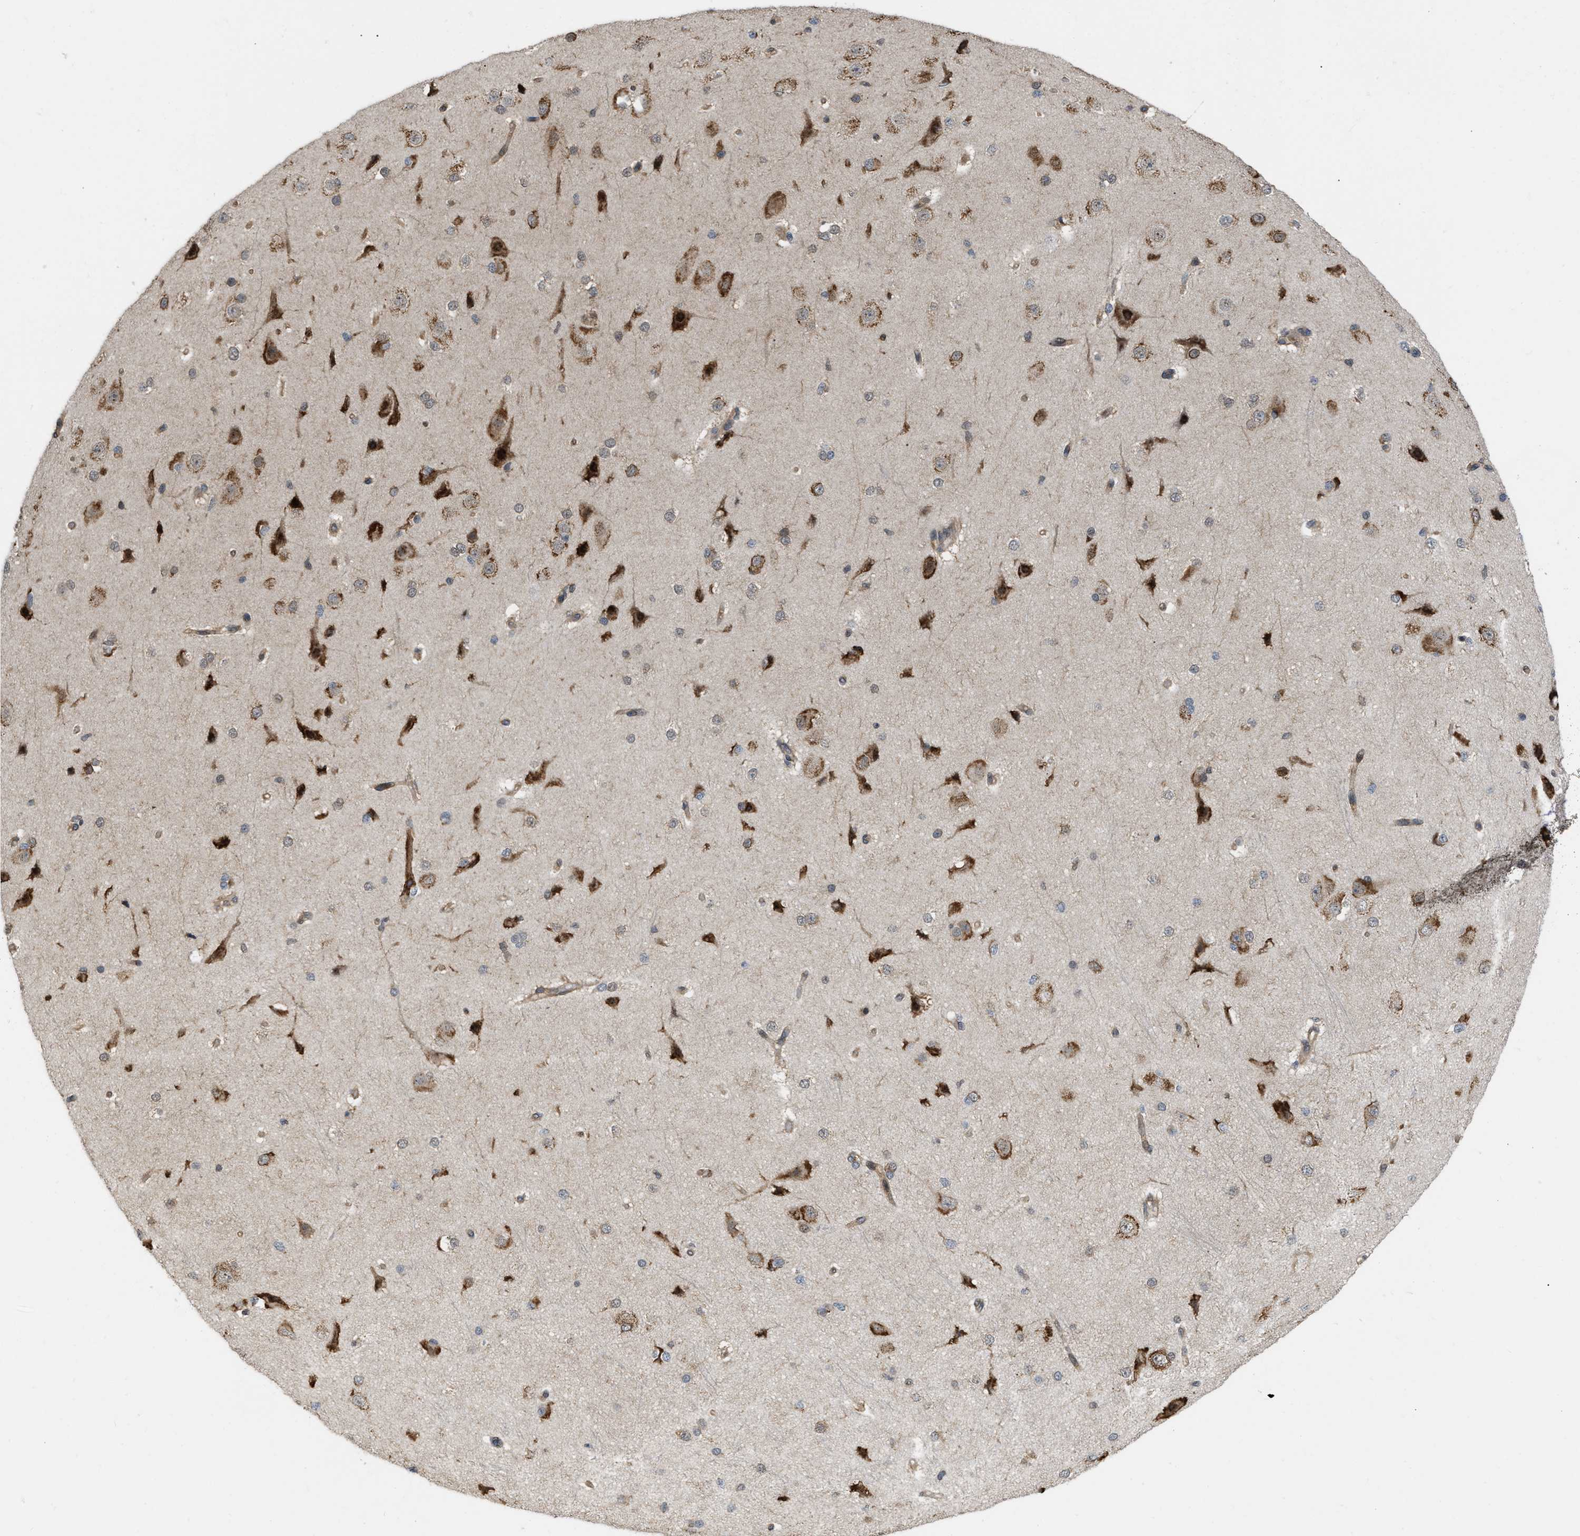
{"staining": {"intensity": "moderate", "quantity": "25%-75%", "location": "cytoplasmic/membranous"}, "tissue": "cerebral cortex", "cell_type": "Endothelial cells", "image_type": "normal", "snomed": [{"axis": "morphology", "description": "Normal tissue, NOS"}, {"axis": "morphology", "description": "Developmental malformation"}, {"axis": "topography", "description": "Cerebral cortex"}], "caption": "Moderate cytoplasmic/membranous protein positivity is seen in approximately 25%-75% of endothelial cells in cerebral cortex. (DAB = brown stain, brightfield microscopy at high magnification).", "gene": "IQCE", "patient": {"sex": "female", "age": 30}}